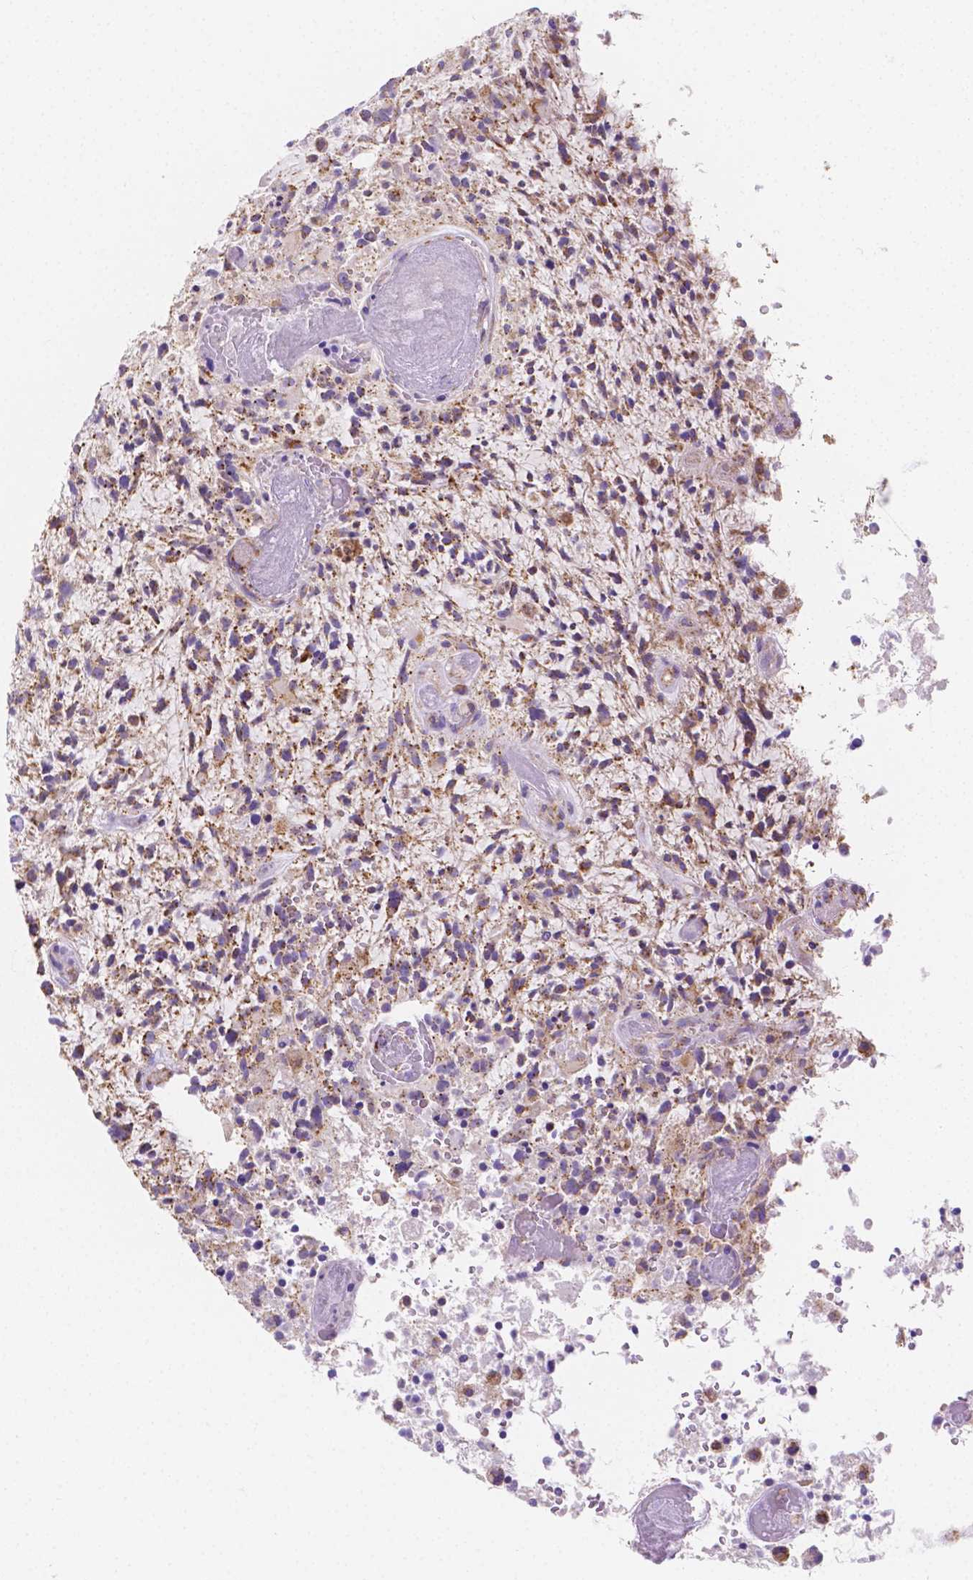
{"staining": {"intensity": "moderate", "quantity": "25%-75%", "location": "cytoplasmic/membranous"}, "tissue": "glioma", "cell_type": "Tumor cells", "image_type": "cancer", "snomed": [{"axis": "morphology", "description": "Glioma, malignant, High grade"}, {"axis": "topography", "description": "Brain"}], "caption": "Immunohistochemical staining of human glioma displays moderate cytoplasmic/membranous protein staining in about 25%-75% of tumor cells.", "gene": "SGTB", "patient": {"sex": "female", "age": 71}}